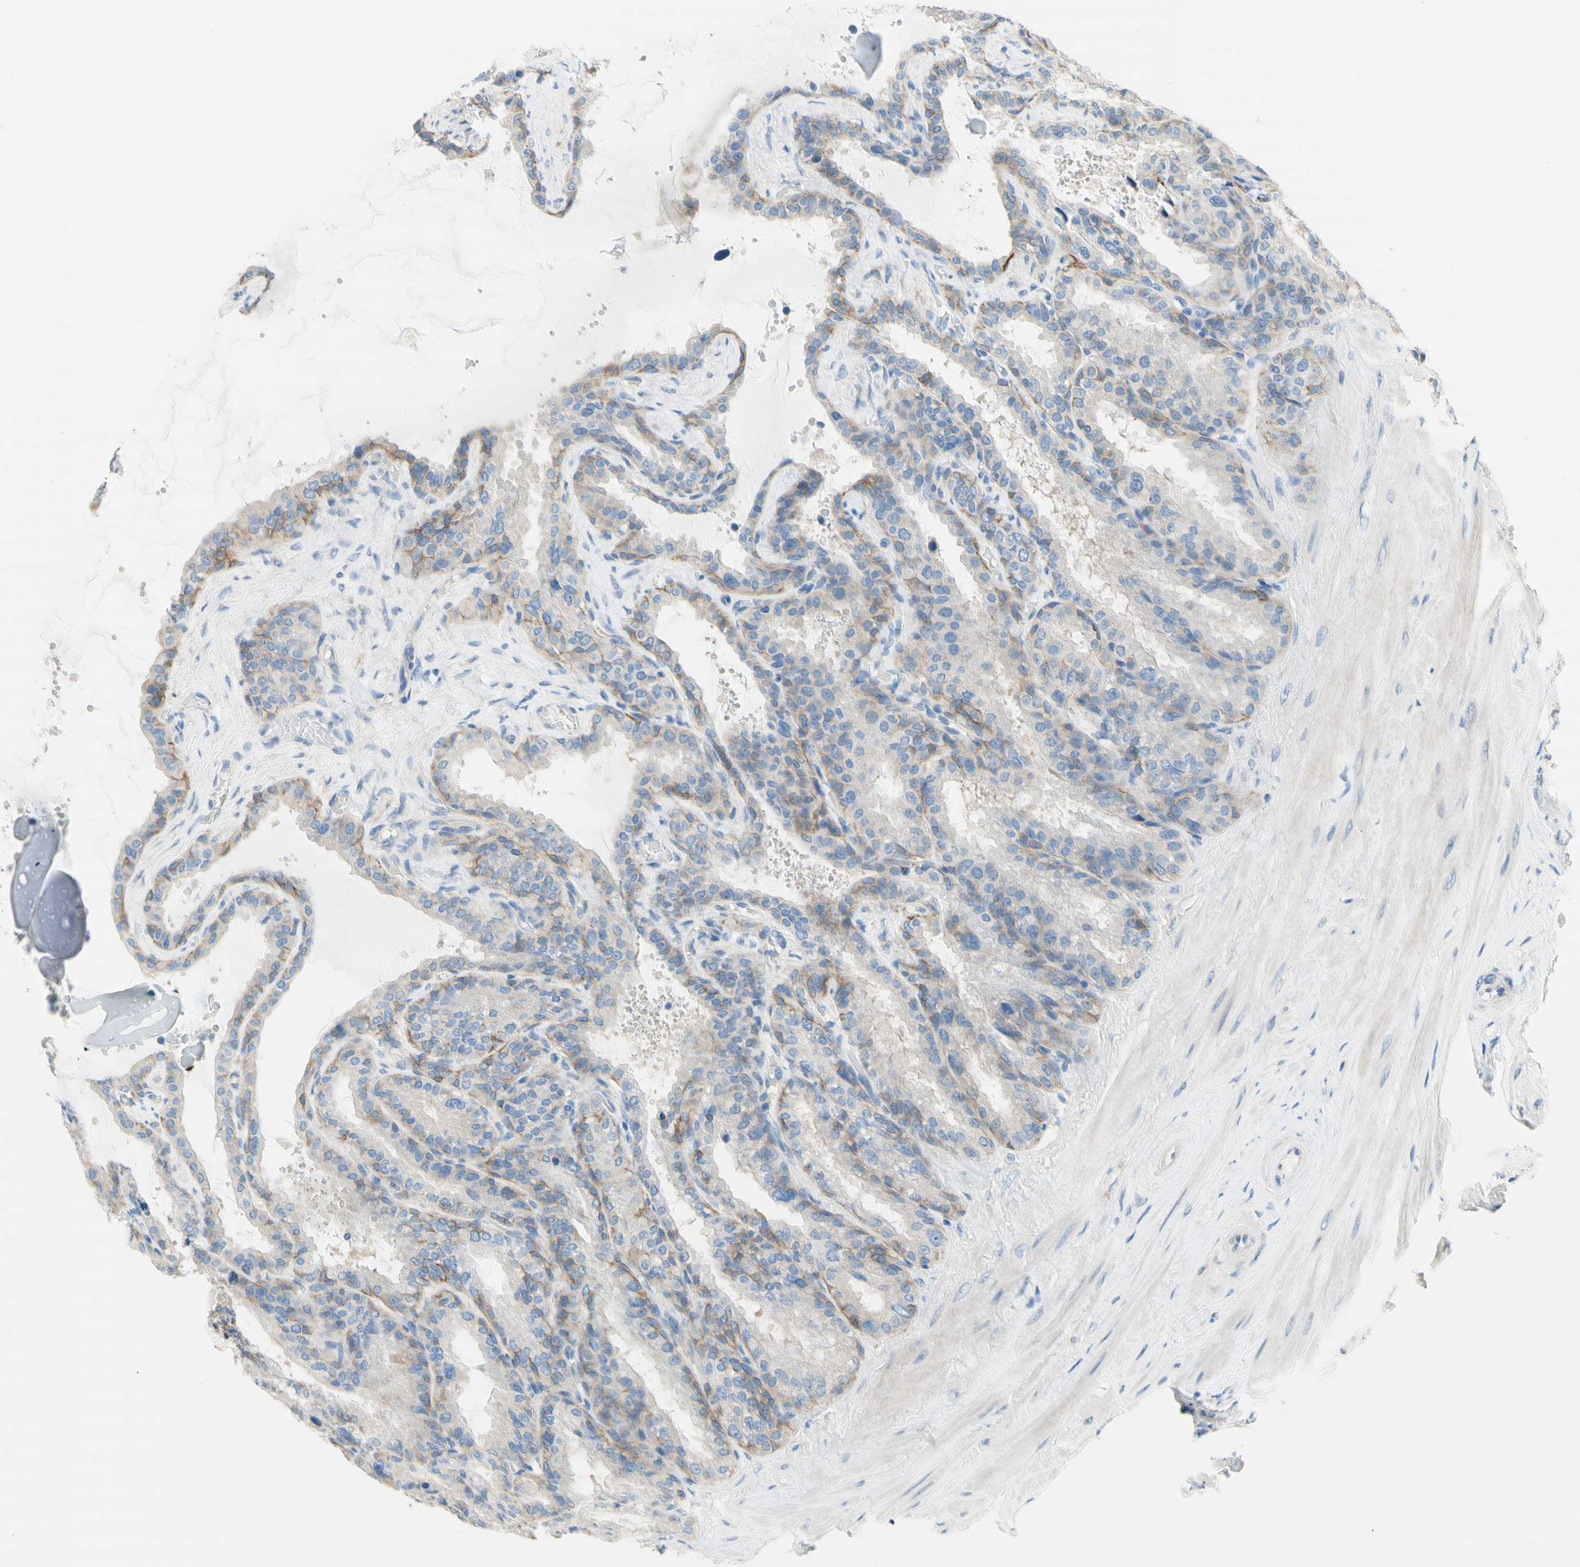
{"staining": {"intensity": "moderate", "quantity": "<25%", "location": "cytoplasmic/membranous"}, "tissue": "seminal vesicle", "cell_type": "Glandular cells", "image_type": "normal", "snomed": [{"axis": "morphology", "description": "Normal tissue, NOS"}, {"axis": "topography", "description": "Seminal veicle"}], "caption": "The image demonstrates staining of unremarkable seminal vesicle, revealing moderate cytoplasmic/membranous protein staining (brown color) within glandular cells.", "gene": "F3", "patient": {"sex": "male", "age": 46}}